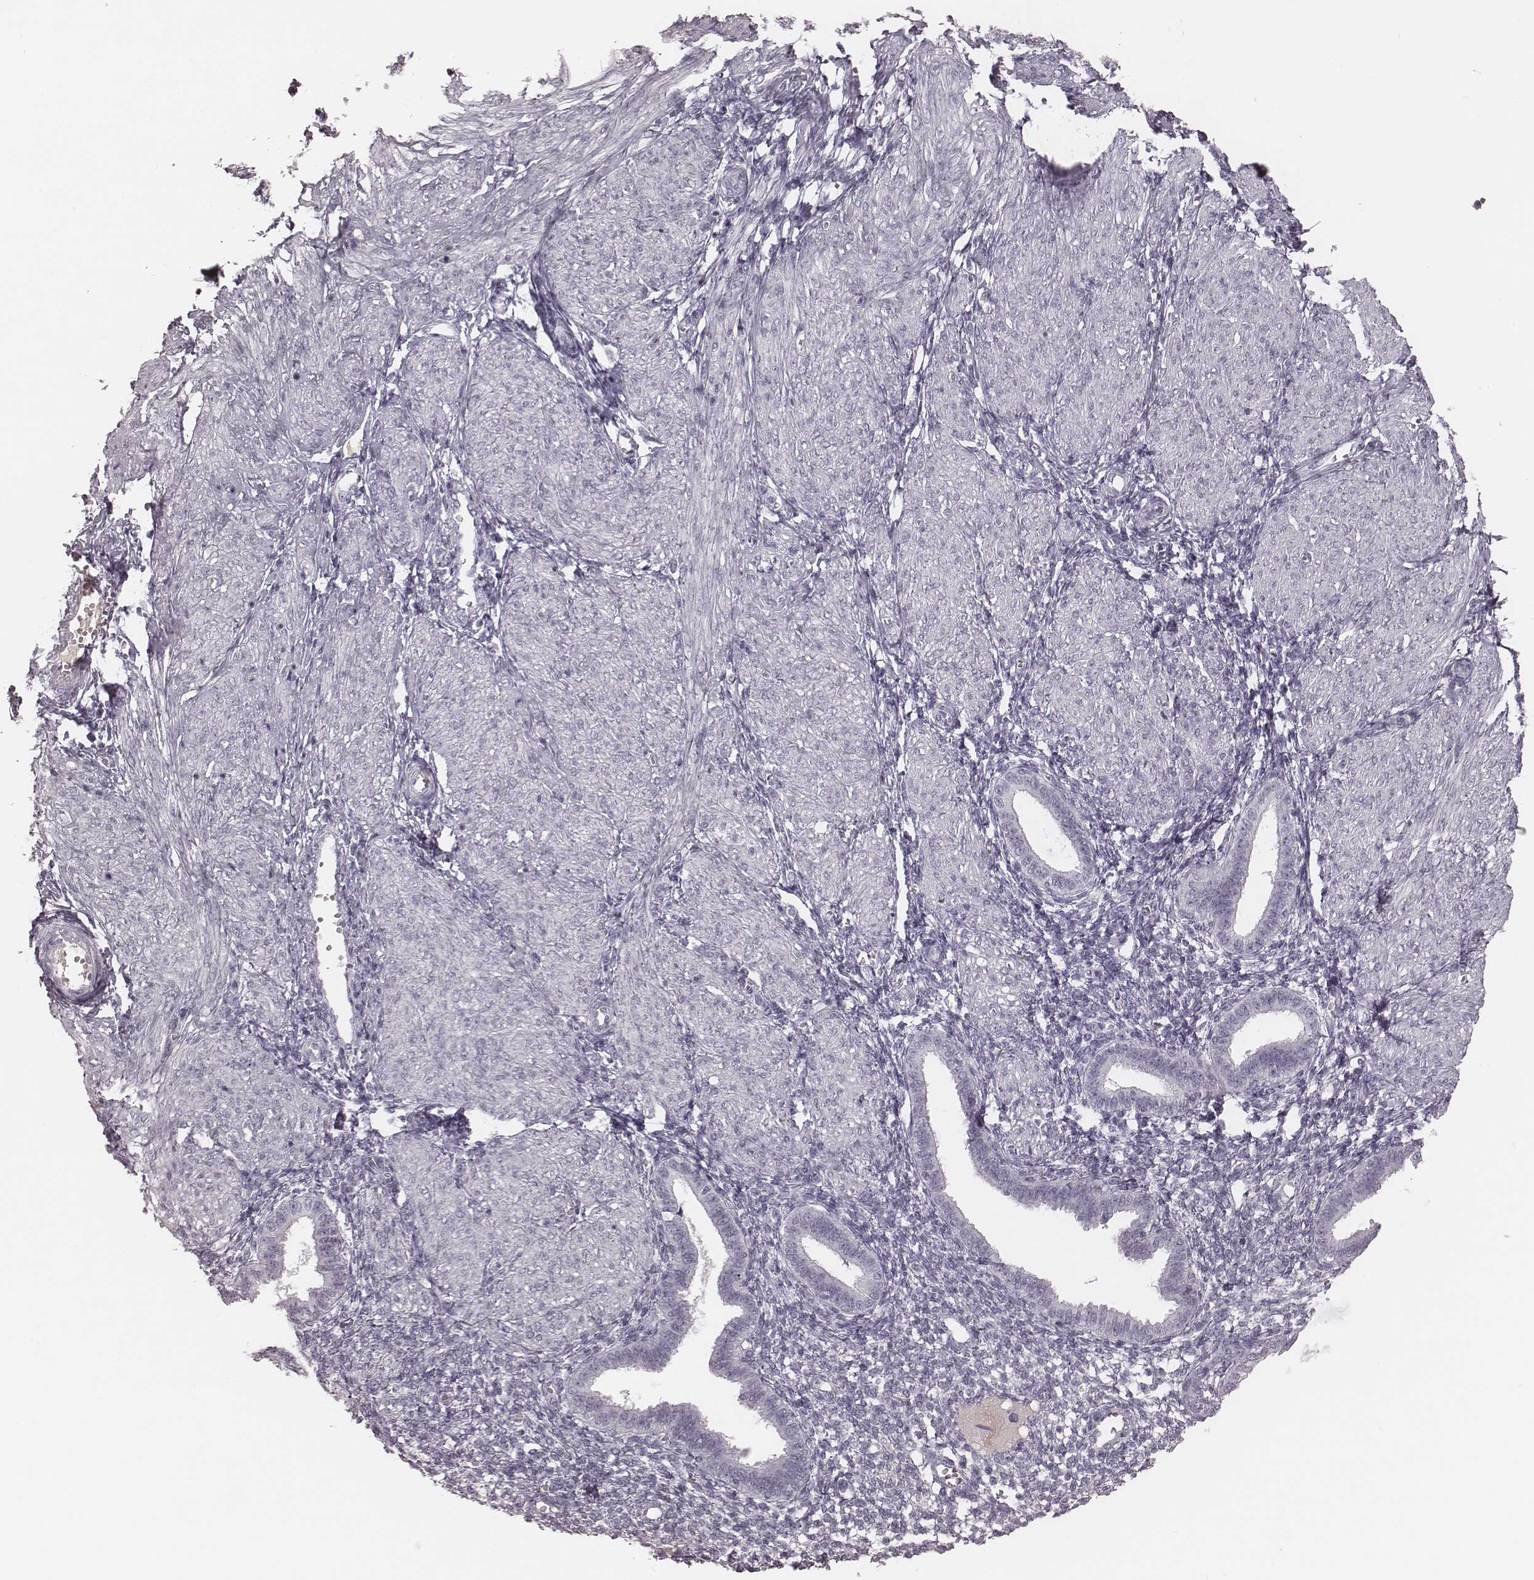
{"staining": {"intensity": "negative", "quantity": "none", "location": "none"}, "tissue": "endometrium", "cell_type": "Cells in endometrial stroma", "image_type": "normal", "snomed": [{"axis": "morphology", "description": "Normal tissue, NOS"}, {"axis": "topography", "description": "Endometrium"}], "caption": "This is a micrograph of immunohistochemistry (IHC) staining of unremarkable endometrium, which shows no positivity in cells in endometrial stroma.", "gene": "SMIM24", "patient": {"sex": "female", "age": 36}}